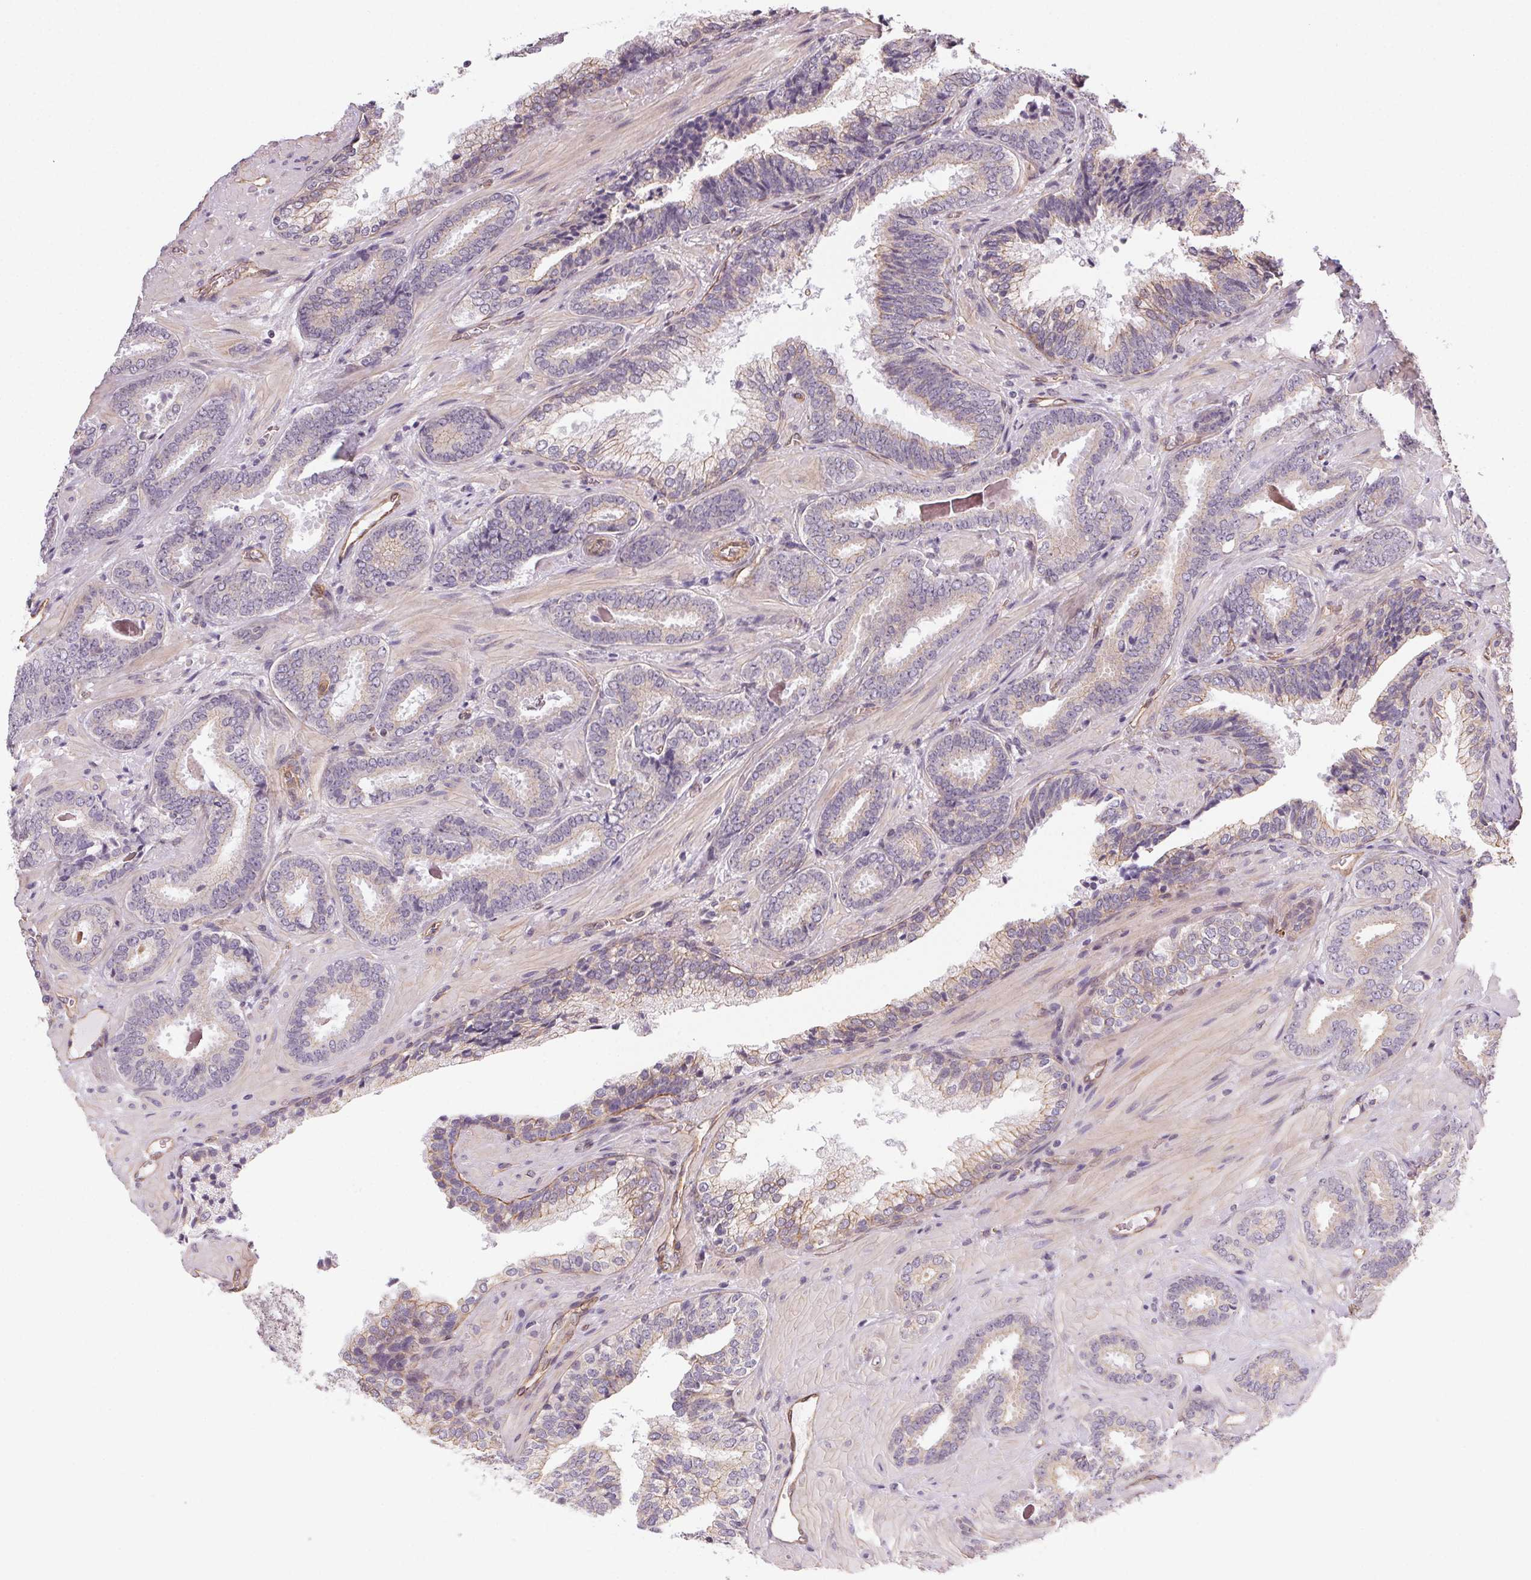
{"staining": {"intensity": "negative", "quantity": "none", "location": "none"}, "tissue": "prostate cancer", "cell_type": "Tumor cells", "image_type": "cancer", "snomed": [{"axis": "morphology", "description": "Adenocarcinoma, Low grade"}, {"axis": "topography", "description": "Prostate"}], "caption": "Prostate cancer stained for a protein using immunohistochemistry demonstrates no staining tumor cells.", "gene": "PLA2G4F", "patient": {"sex": "male", "age": 61}}